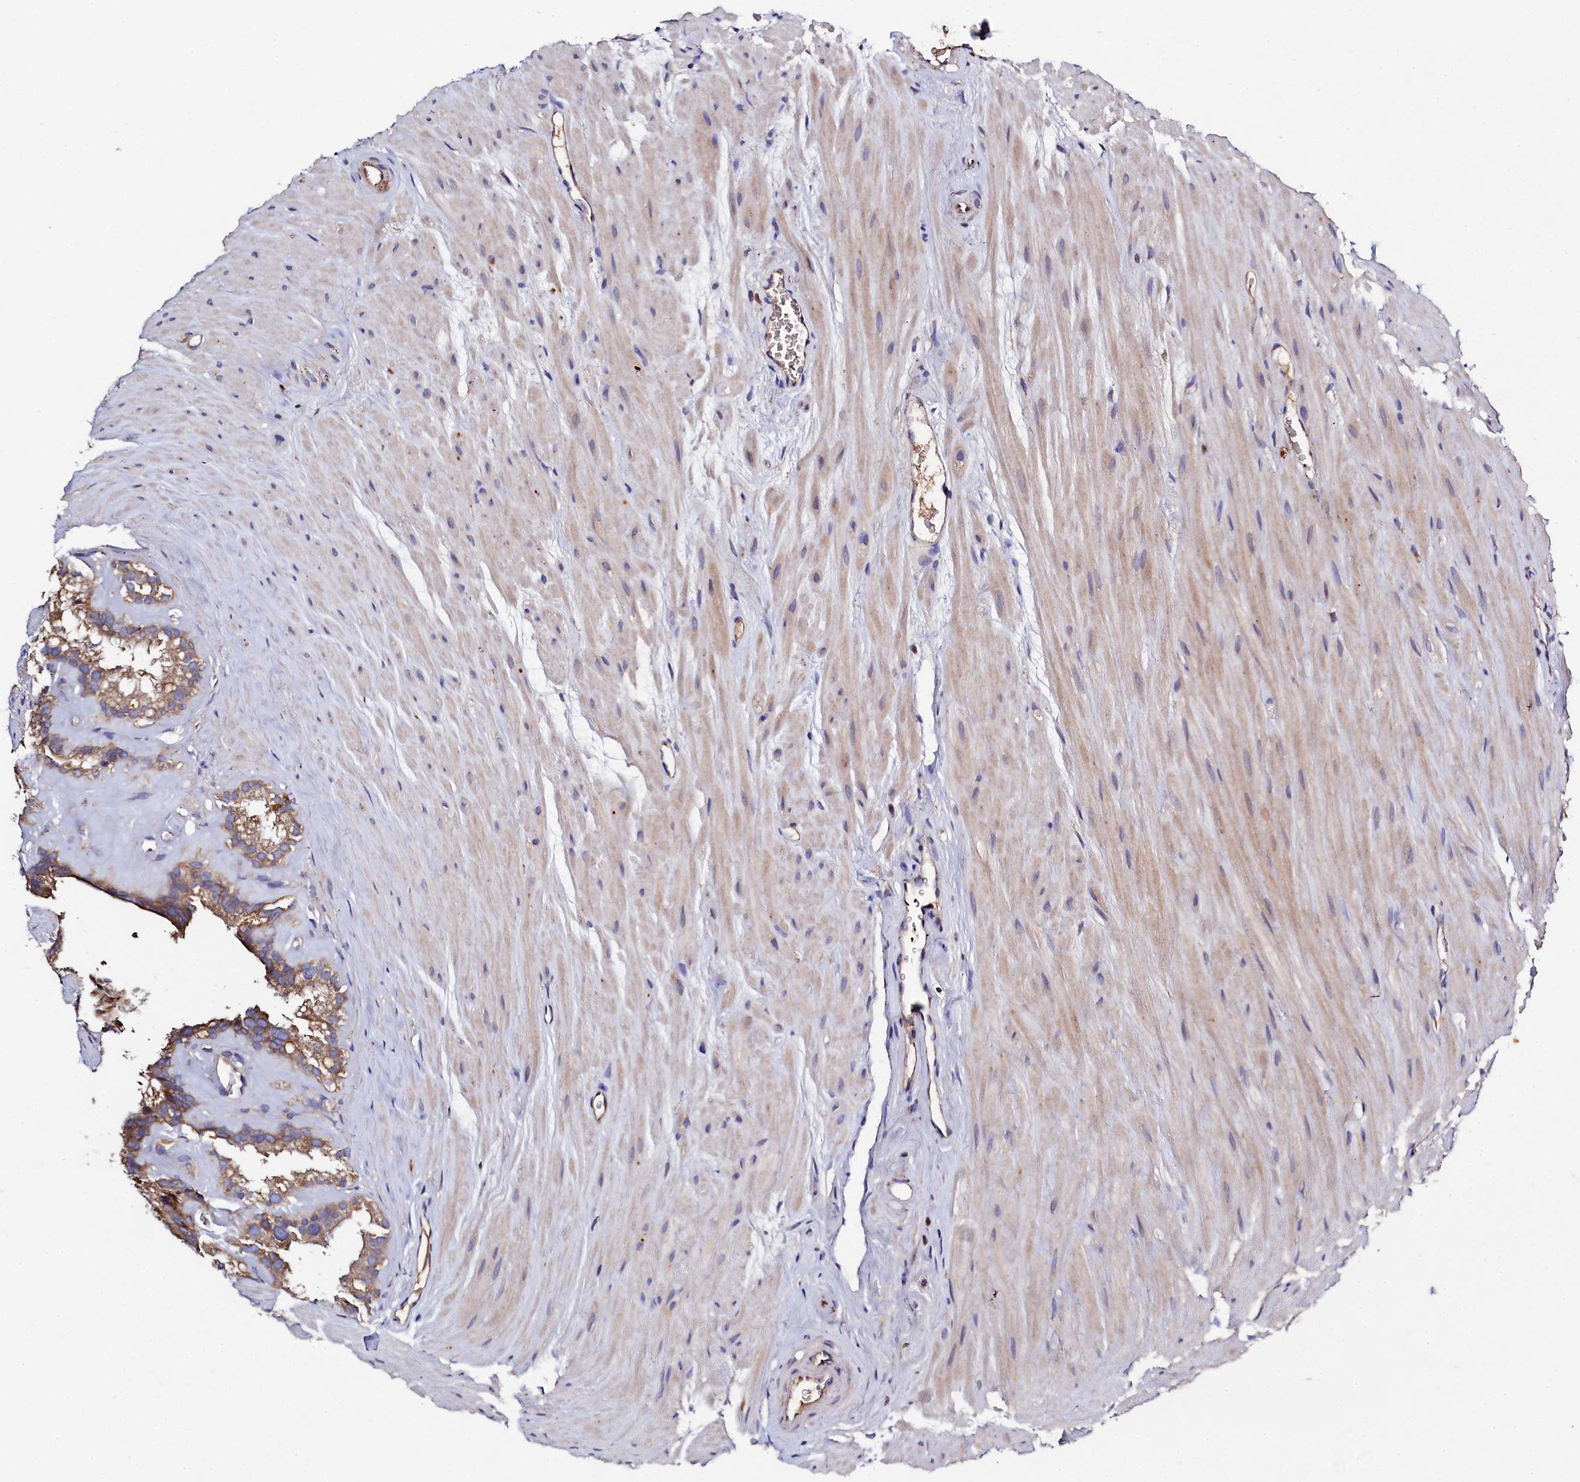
{"staining": {"intensity": "moderate", "quantity": ">75%", "location": "cytoplasmic/membranous"}, "tissue": "seminal vesicle", "cell_type": "Glandular cells", "image_type": "normal", "snomed": [{"axis": "morphology", "description": "Normal tissue, NOS"}, {"axis": "topography", "description": "Prostate"}, {"axis": "topography", "description": "Seminal veicle"}], "caption": "Protein staining of unremarkable seminal vesicle exhibits moderate cytoplasmic/membranous positivity in approximately >75% of glandular cells.", "gene": "TK2", "patient": {"sex": "male", "age": 59}}